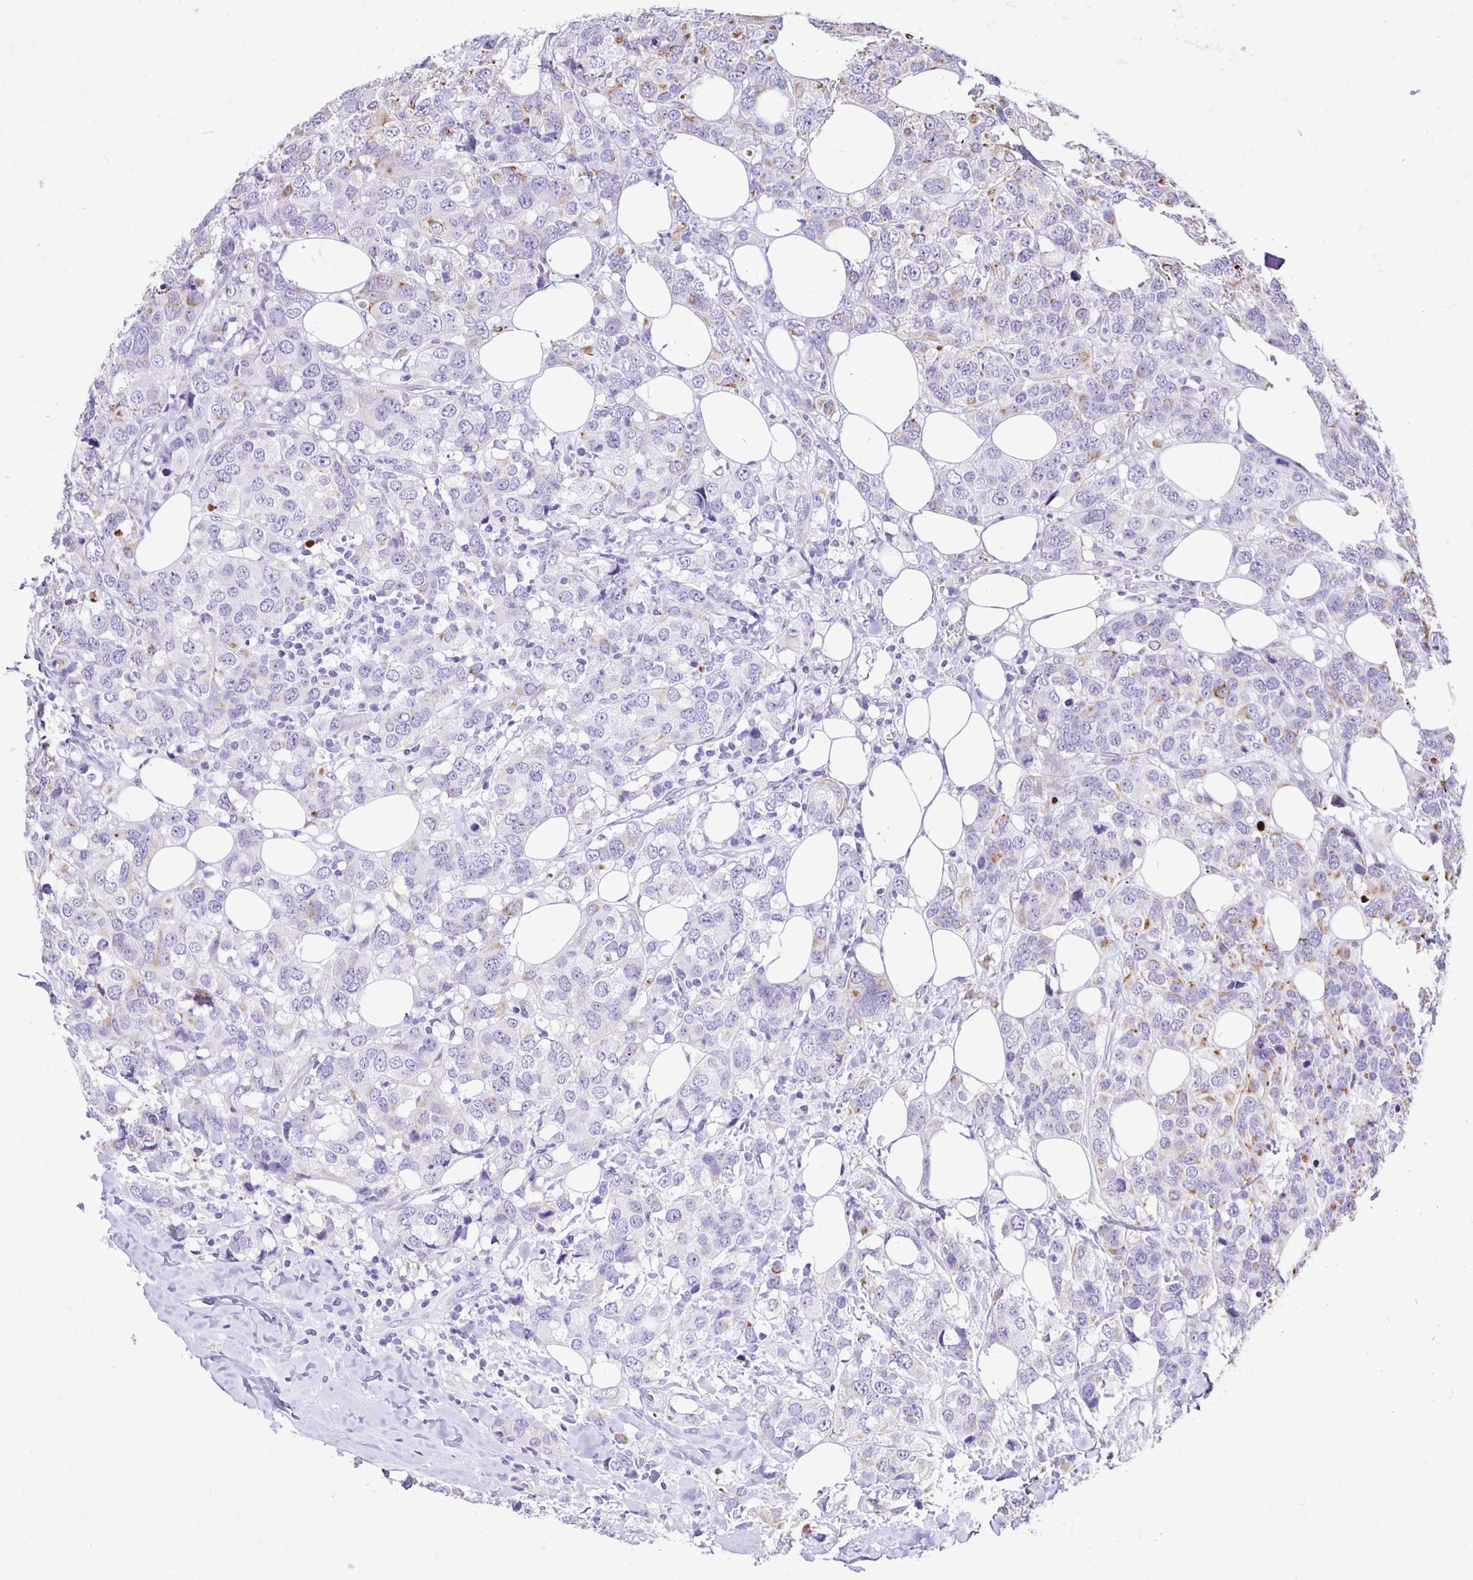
{"staining": {"intensity": "moderate", "quantity": "<25%", "location": "cytoplasmic/membranous"}, "tissue": "breast cancer", "cell_type": "Tumor cells", "image_type": "cancer", "snomed": [{"axis": "morphology", "description": "Lobular carcinoma"}, {"axis": "topography", "description": "Breast"}], "caption": "Protein analysis of breast cancer tissue reveals moderate cytoplasmic/membranous staining in approximately <25% of tumor cells.", "gene": "TAF1D", "patient": {"sex": "female", "age": 59}}